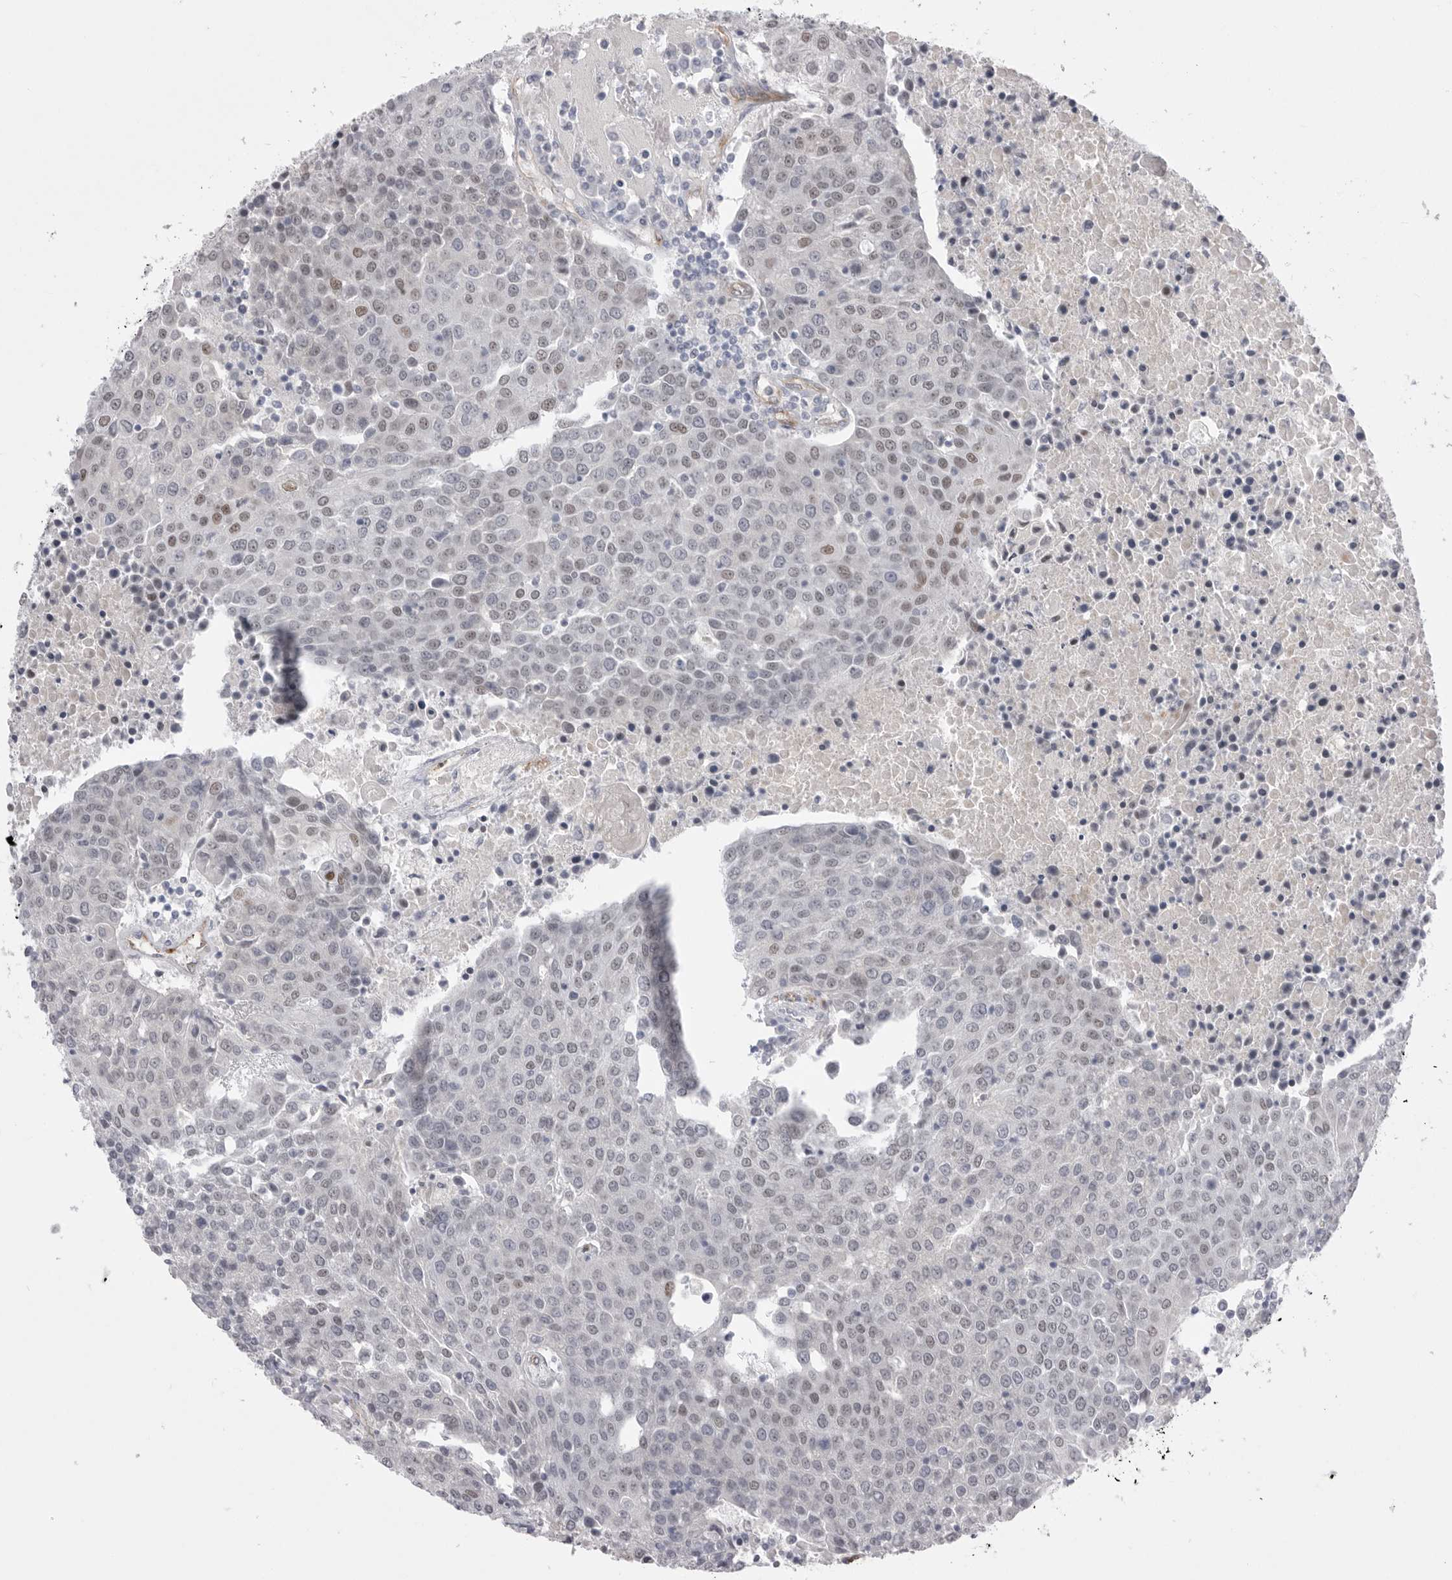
{"staining": {"intensity": "moderate", "quantity": "<25%", "location": "nuclear"}, "tissue": "urothelial cancer", "cell_type": "Tumor cells", "image_type": "cancer", "snomed": [{"axis": "morphology", "description": "Urothelial carcinoma, High grade"}, {"axis": "topography", "description": "Urinary bladder"}], "caption": "Immunohistochemistry (IHC) staining of urothelial cancer, which demonstrates low levels of moderate nuclear staining in about <25% of tumor cells indicating moderate nuclear protein positivity. The staining was performed using DAB (brown) for protein detection and nuclei were counterstained in hematoxylin (blue).", "gene": "ZBTB7B", "patient": {"sex": "female", "age": 85}}